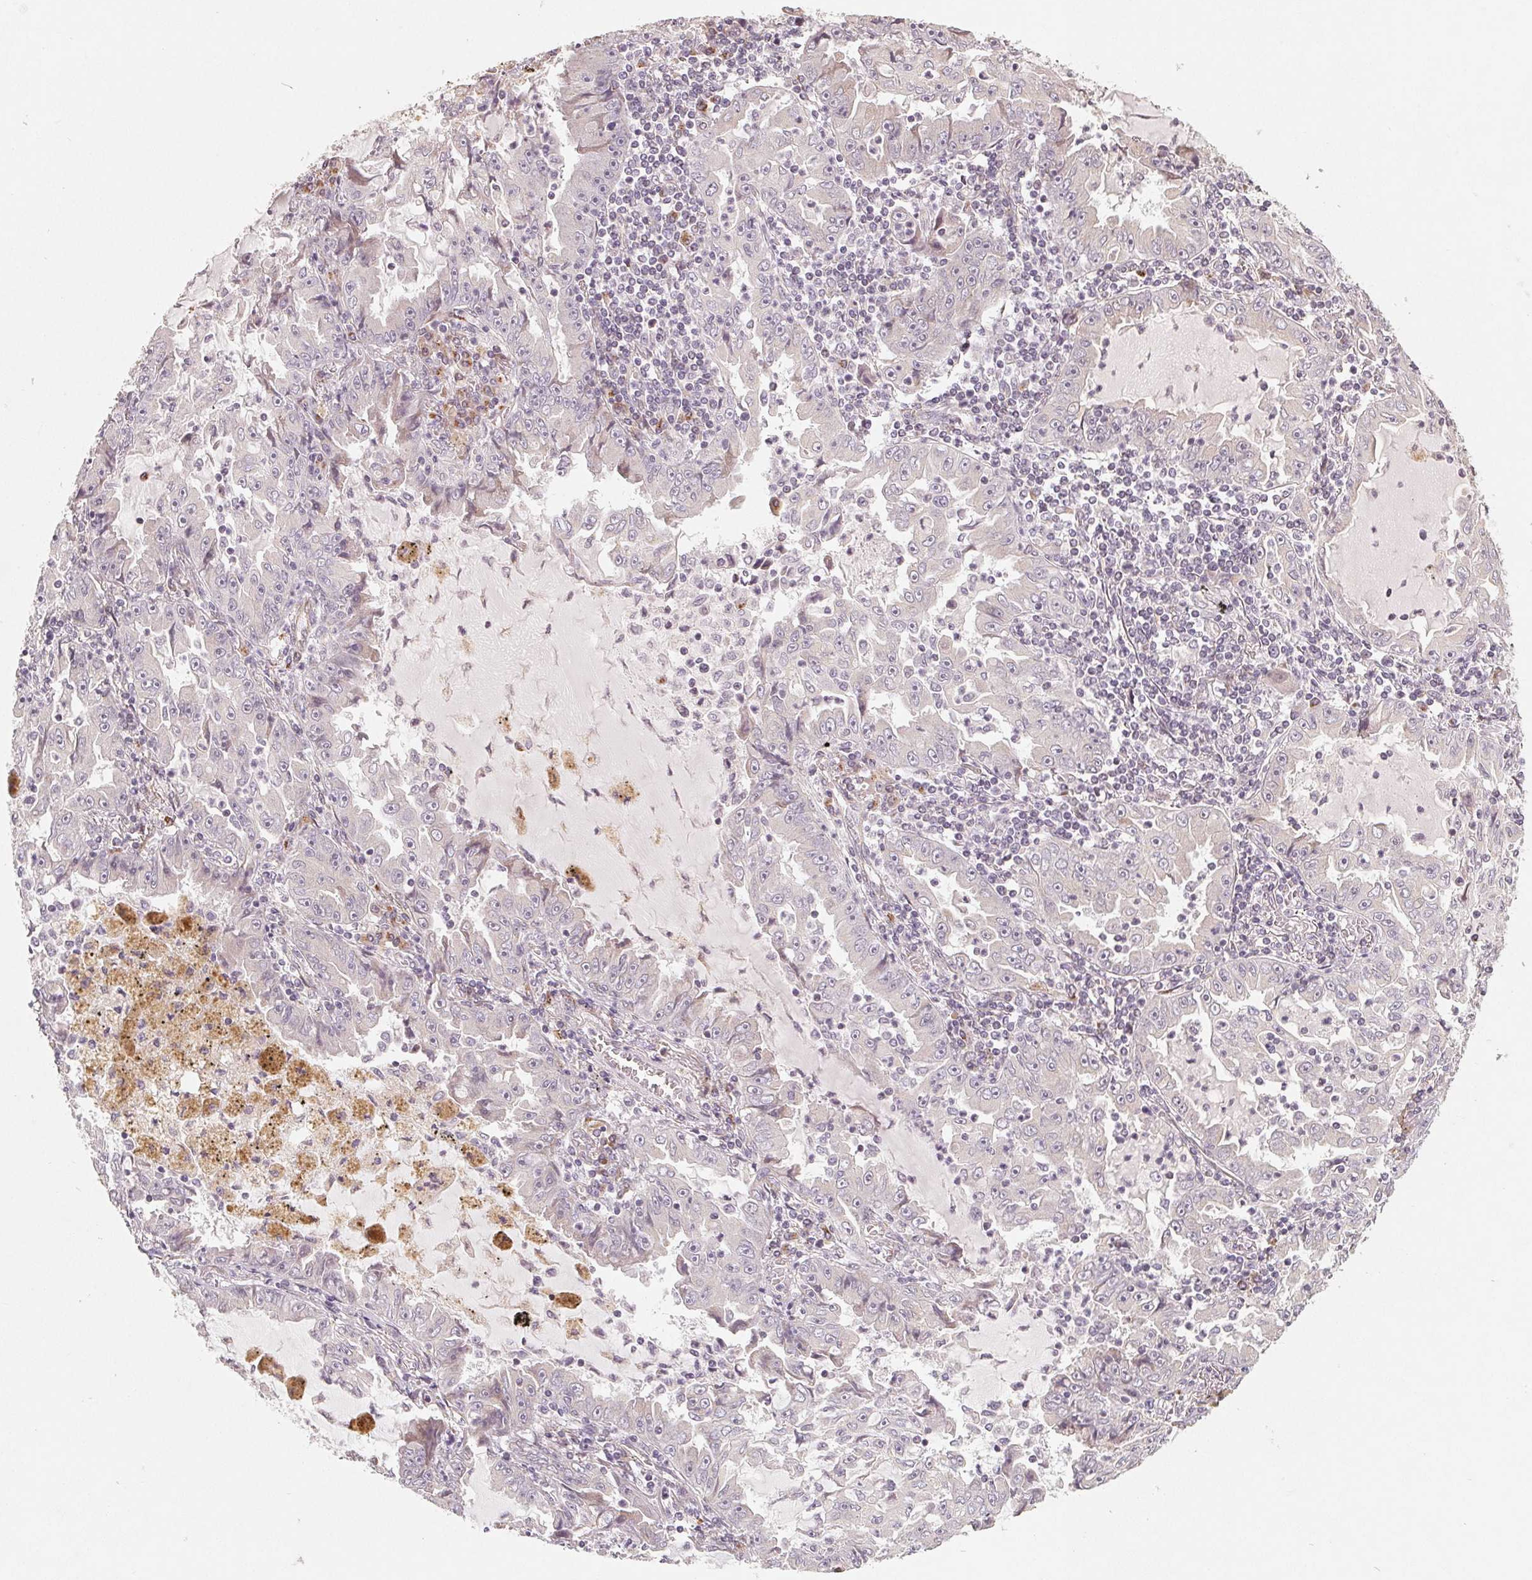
{"staining": {"intensity": "negative", "quantity": "none", "location": "none"}, "tissue": "lung cancer", "cell_type": "Tumor cells", "image_type": "cancer", "snomed": [{"axis": "morphology", "description": "Adenocarcinoma, NOS"}, {"axis": "topography", "description": "Lung"}], "caption": "This is a photomicrograph of immunohistochemistry staining of adenocarcinoma (lung), which shows no staining in tumor cells.", "gene": "TMSB15B", "patient": {"sex": "female", "age": 52}}